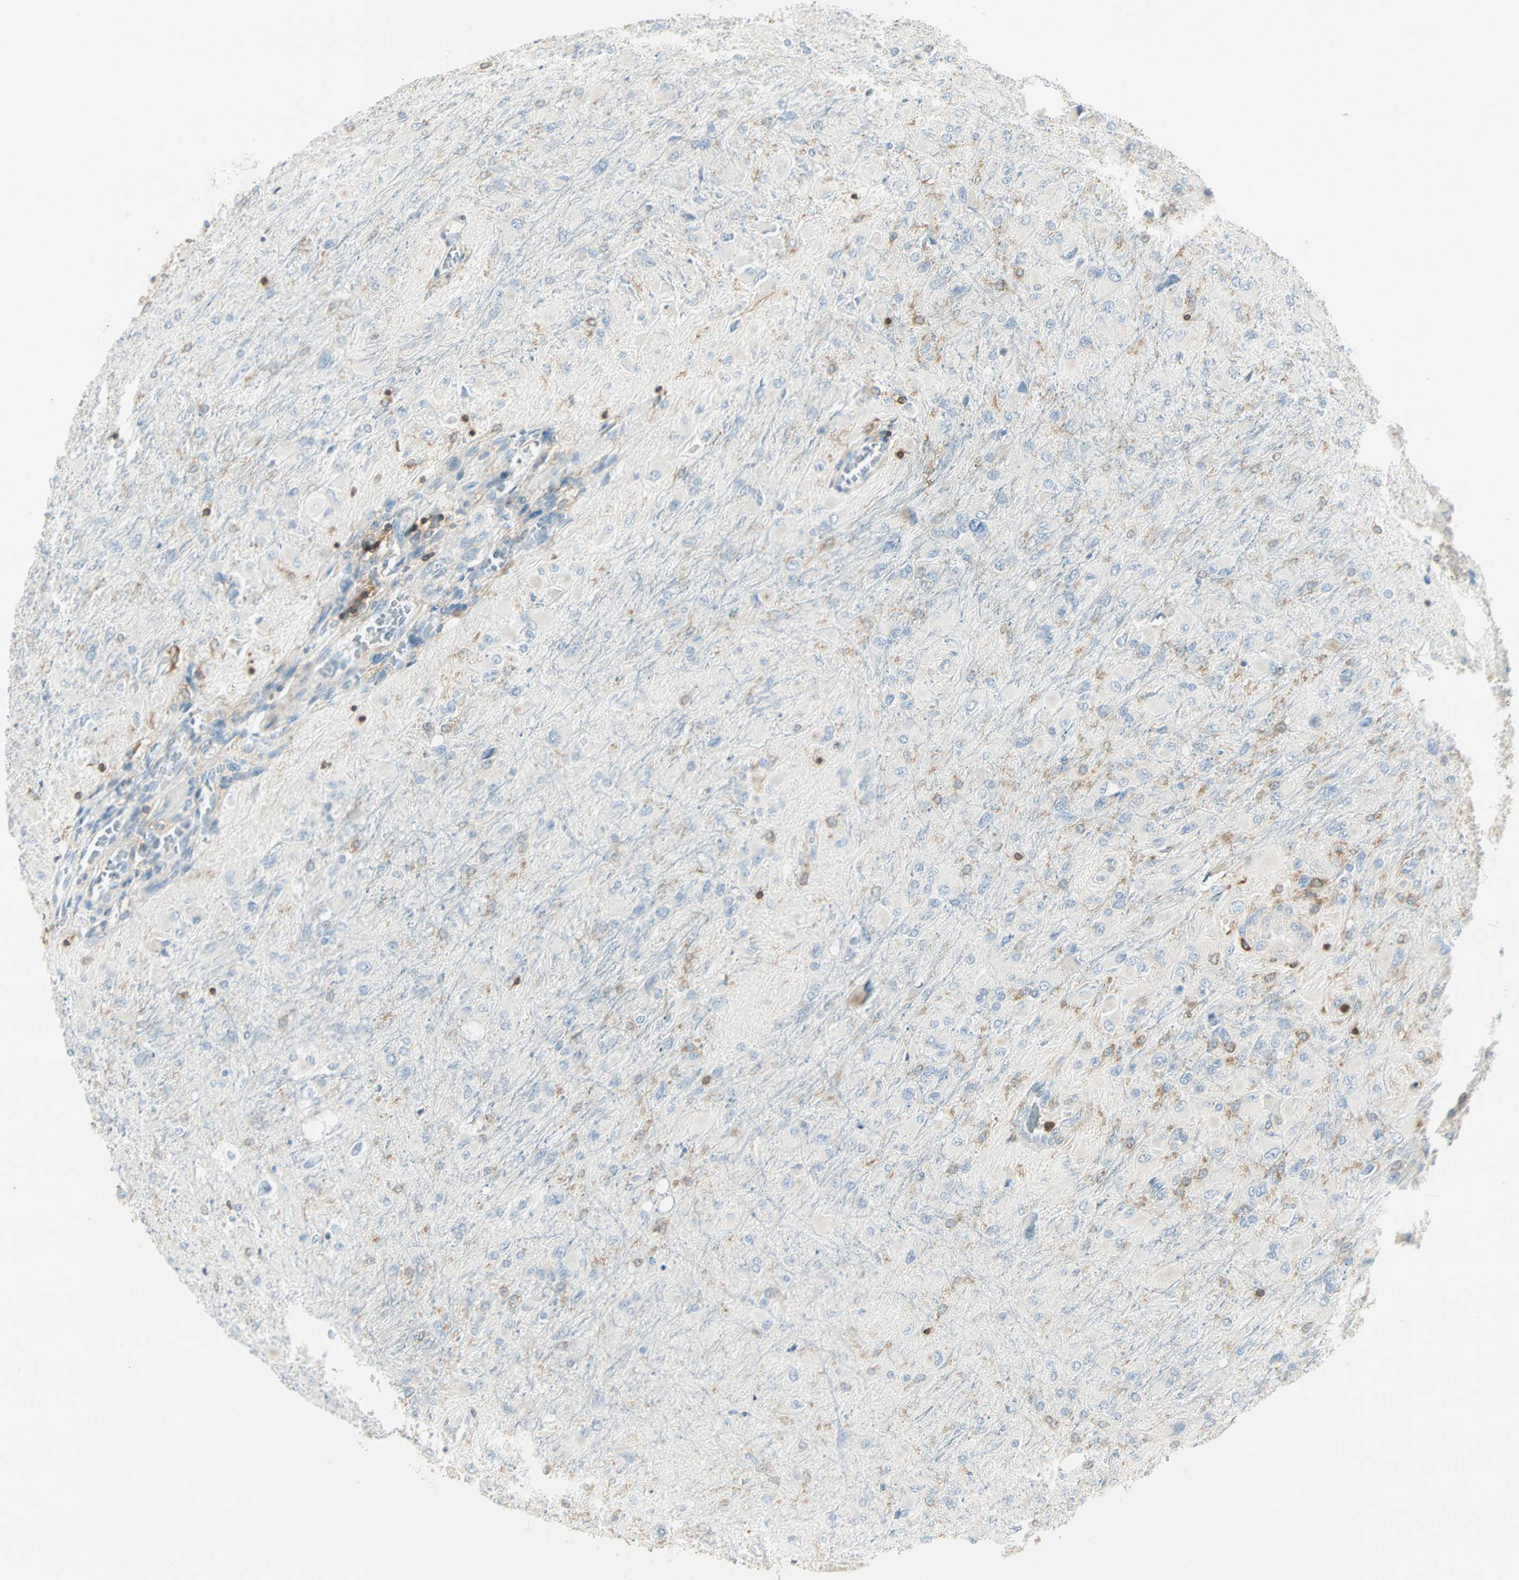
{"staining": {"intensity": "weak", "quantity": "<25%", "location": "cytoplasmic/membranous"}, "tissue": "glioma", "cell_type": "Tumor cells", "image_type": "cancer", "snomed": [{"axis": "morphology", "description": "Glioma, malignant, High grade"}, {"axis": "topography", "description": "Cerebral cortex"}], "caption": "Micrograph shows no protein staining in tumor cells of glioma tissue. Brightfield microscopy of immunohistochemistry stained with DAB (brown) and hematoxylin (blue), captured at high magnification.", "gene": "FMNL1", "patient": {"sex": "female", "age": 36}}